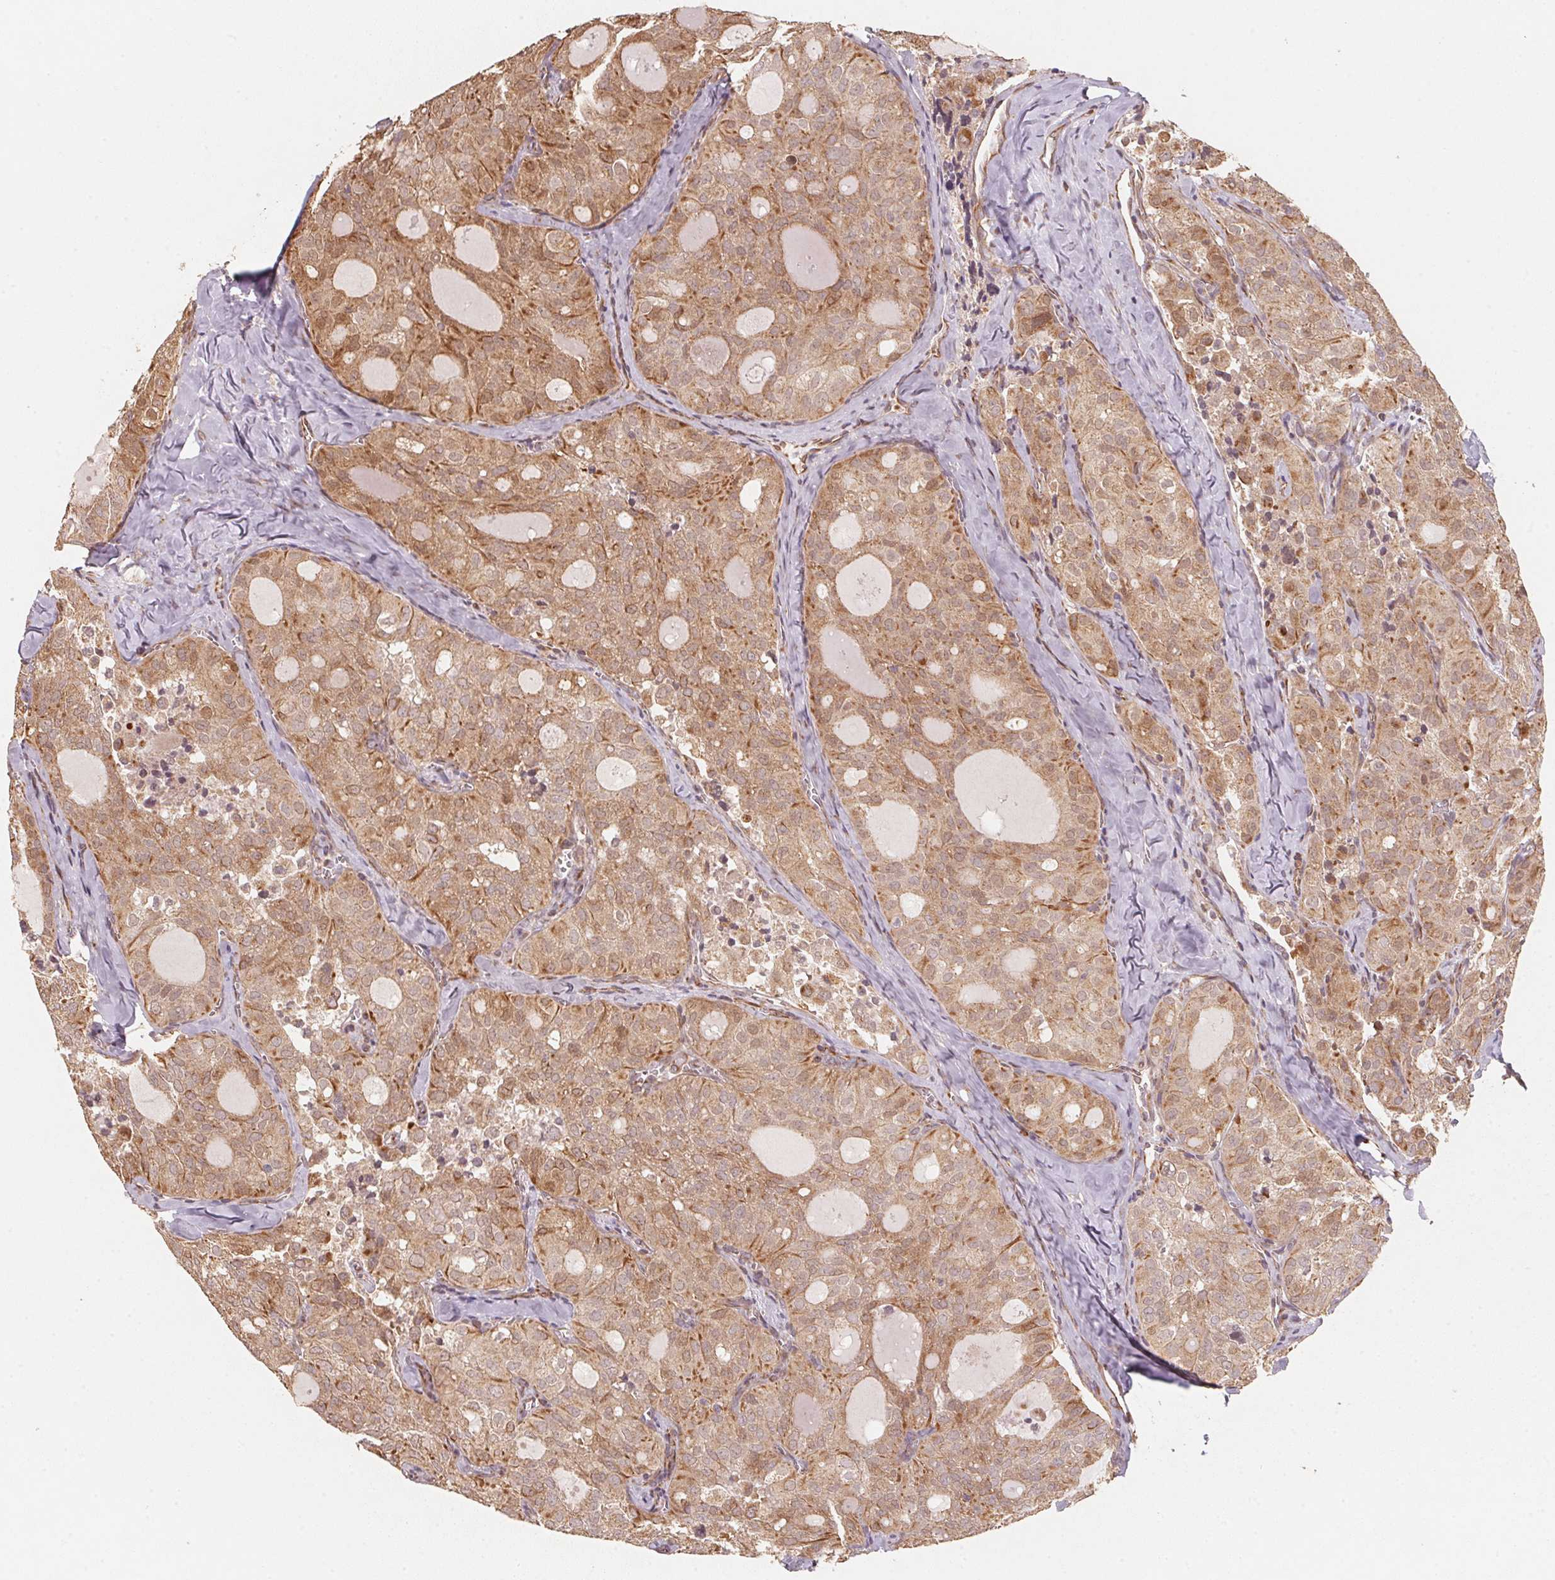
{"staining": {"intensity": "moderate", "quantity": "25%-75%", "location": "cytoplasmic/membranous"}, "tissue": "thyroid cancer", "cell_type": "Tumor cells", "image_type": "cancer", "snomed": [{"axis": "morphology", "description": "Follicular adenoma carcinoma, NOS"}, {"axis": "topography", "description": "Thyroid gland"}], "caption": "This micrograph shows immunohistochemistry staining of follicular adenoma carcinoma (thyroid), with medium moderate cytoplasmic/membranous staining in approximately 25%-75% of tumor cells.", "gene": "TSPAN12", "patient": {"sex": "male", "age": 75}}